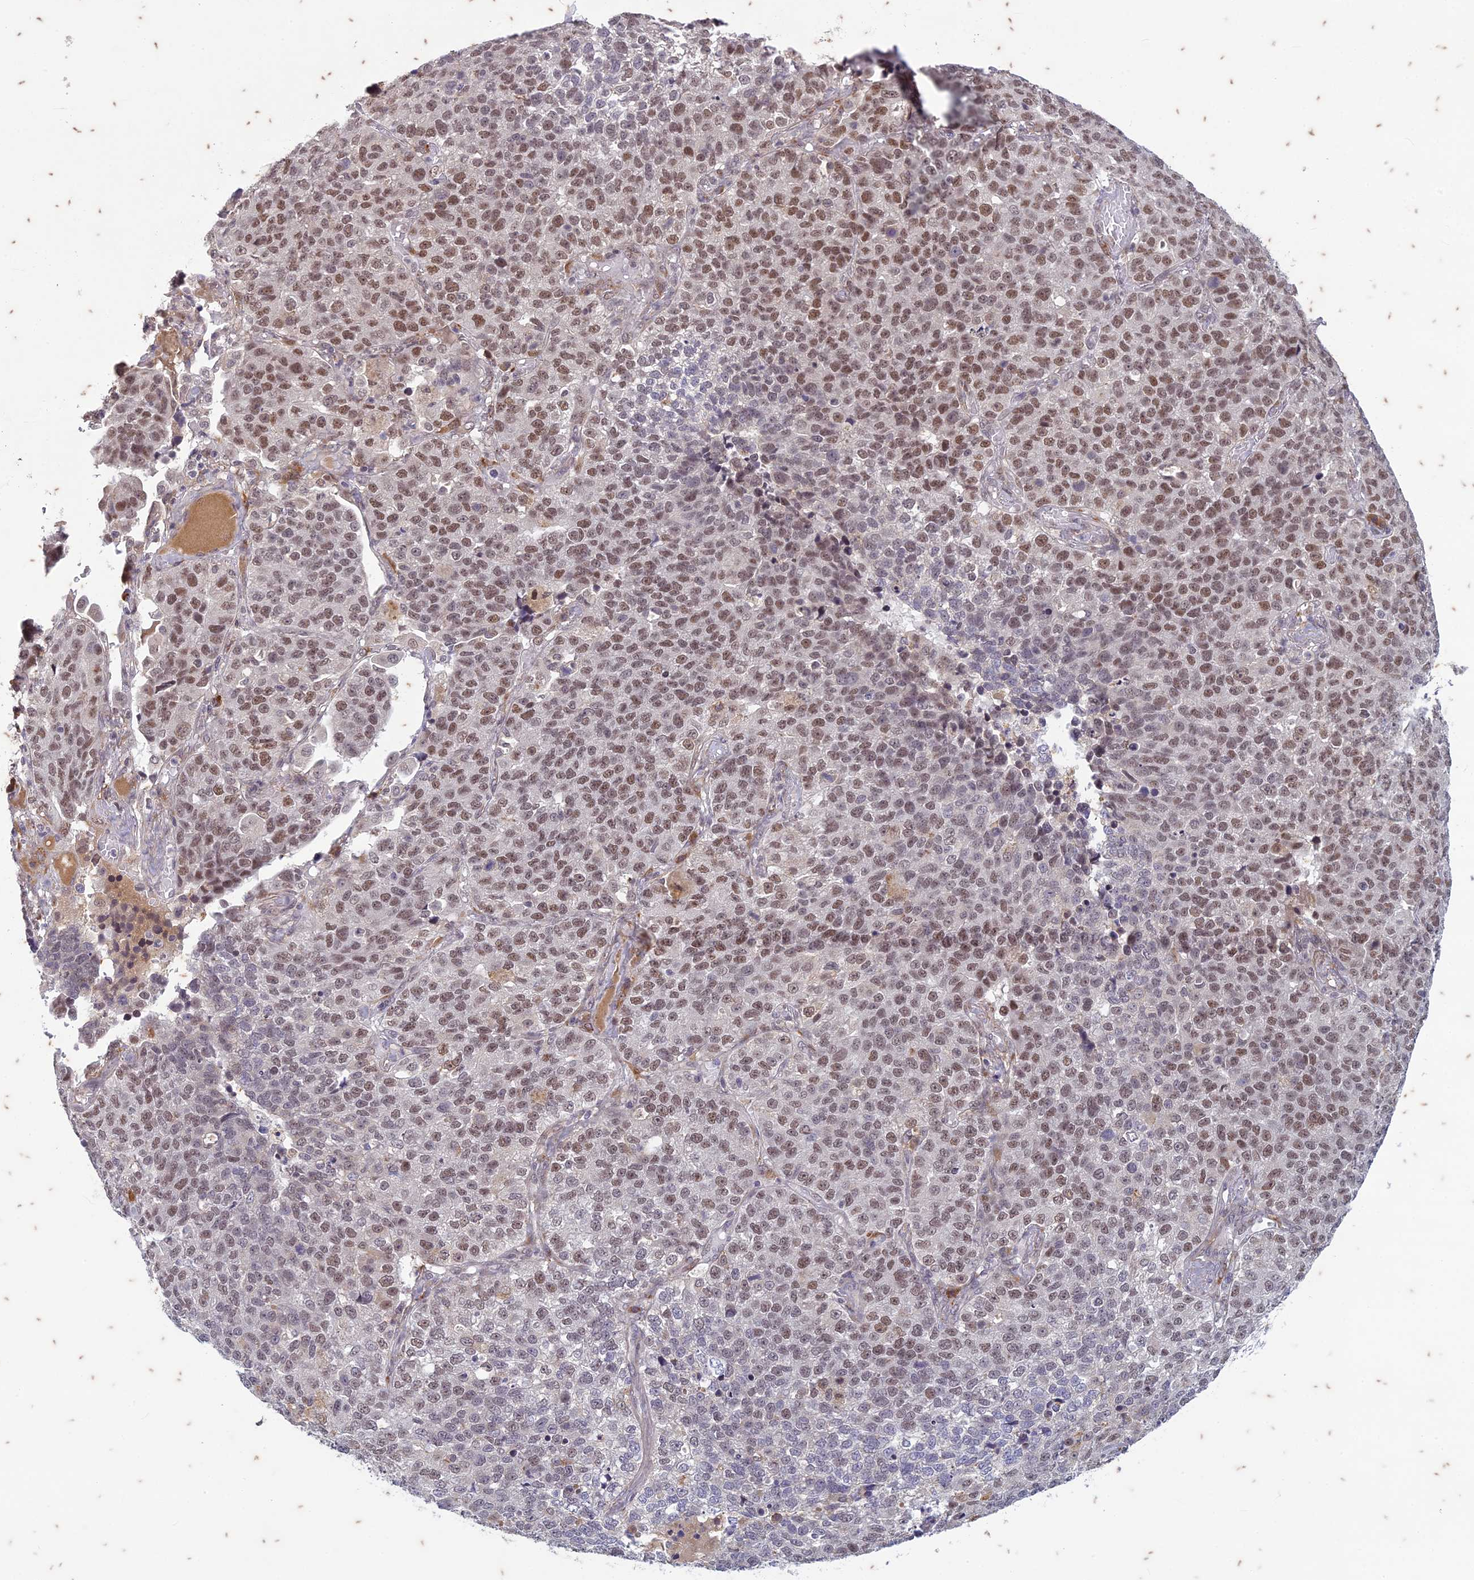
{"staining": {"intensity": "moderate", "quantity": ">75%", "location": "nuclear"}, "tissue": "lung cancer", "cell_type": "Tumor cells", "image_type": "cancer", "snomed": [{"axis": "morphology", "description": "Adenocarcinoma, NOS"}, {"axis": "topography", "description": "Lung"}], "caption": "A brown stain highlights moderate nuclear expression of a protein in lung adenocarcinoma tumor cells.", "gene": "PABPN1L", "patient": {"sex": "male", "age": 49}}